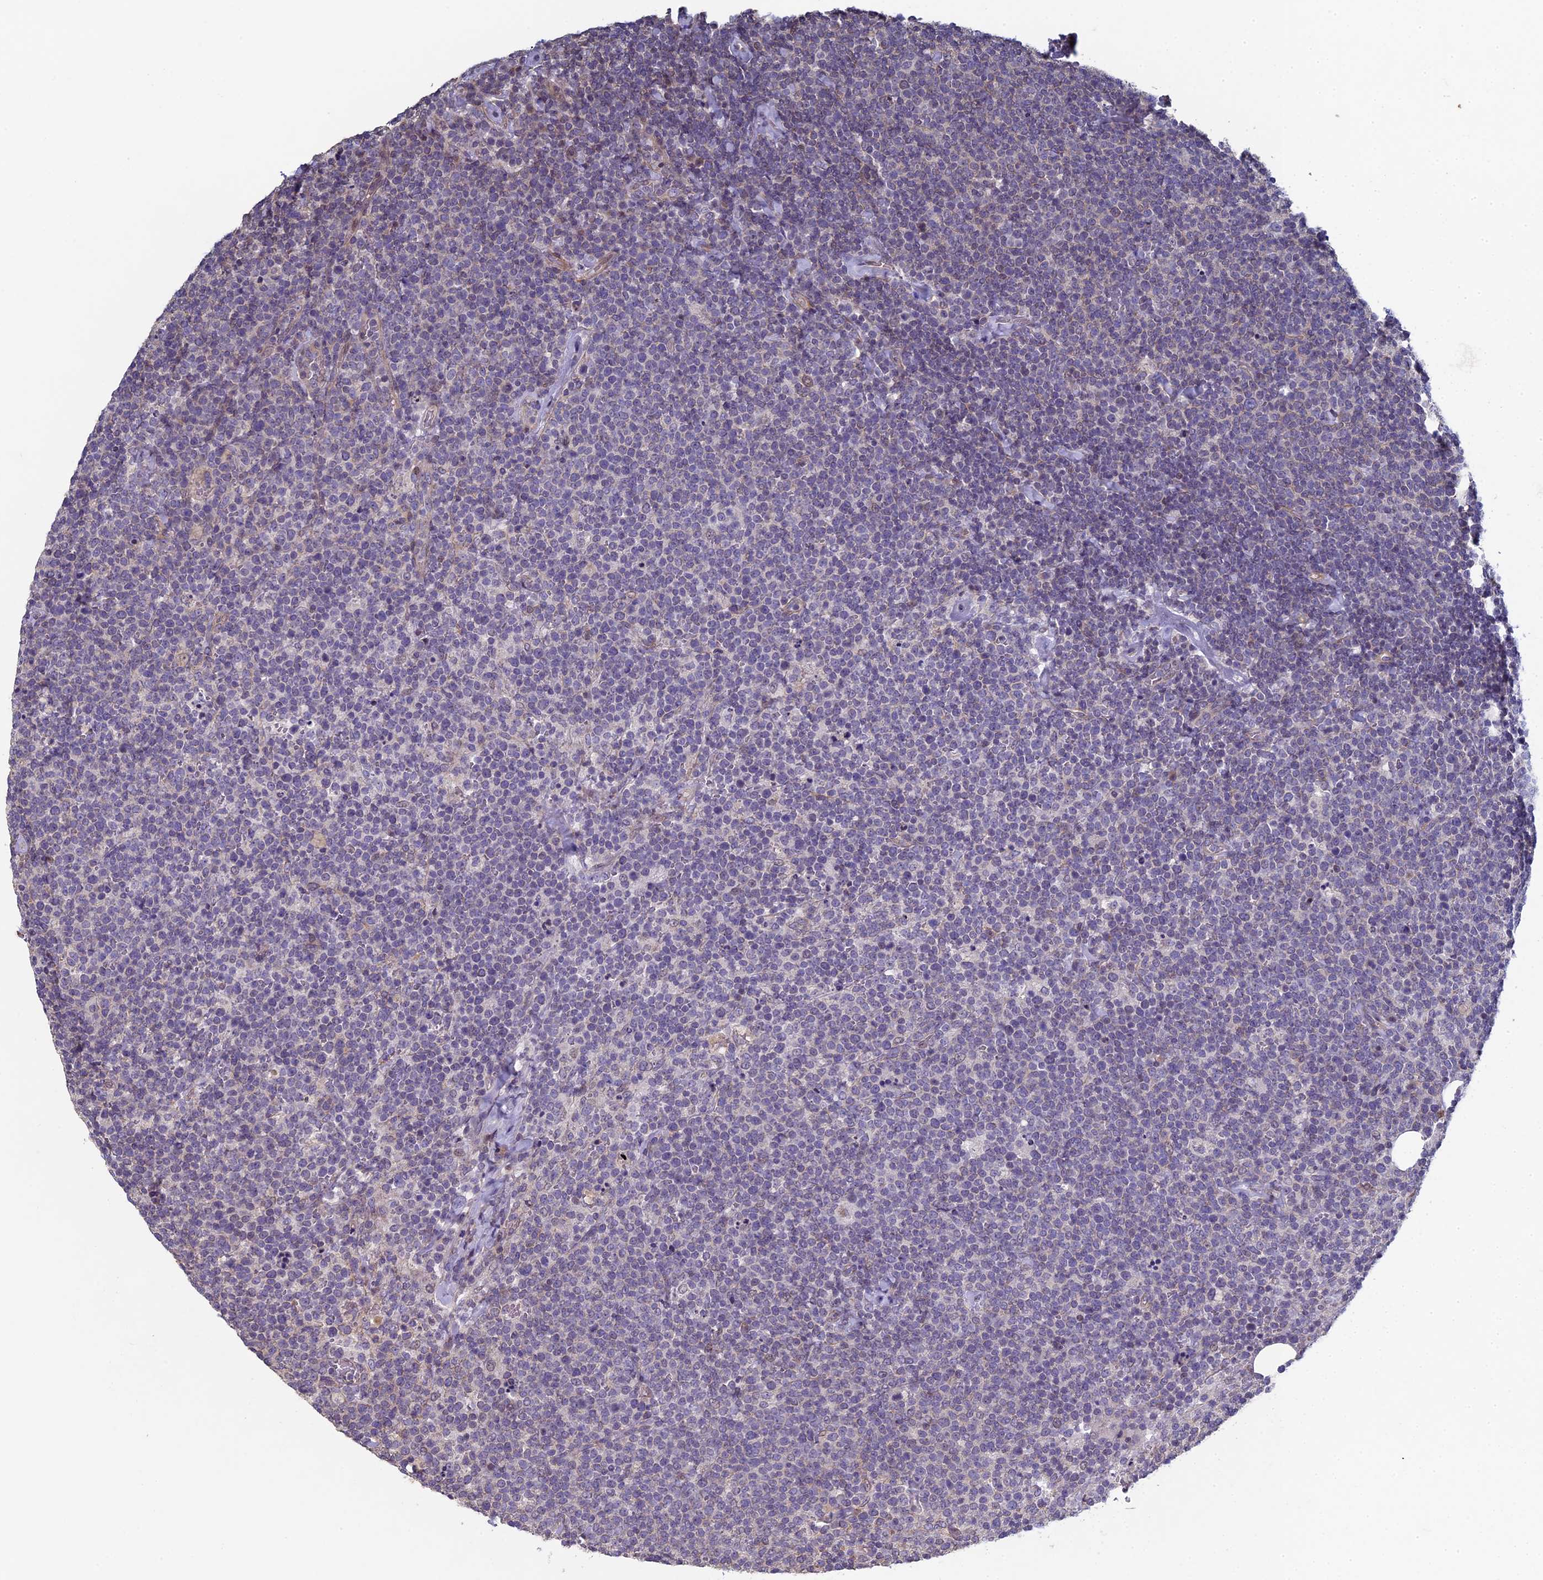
{"staining": {"intensity": "negative", "quantity": "none", "location": "none"}, "tissue": "lymphoma", "cell_type": "Tumor cells", "image_type": "cancer", "snomed": [{"axis": "morphology", "description": "Malignant lymphoma, non-Hodgkin's type, High grade"}, {"axis": "topography", "description": "Lymph node"}], "caption": "Malignant lymphoma, non-Hodgkin's type (high-grade) was stained to show a protein in brown. There is no significant staining in tumor cells.", "gene": "DIXDC1", "patient": {"sex": "male", "age": 61}}